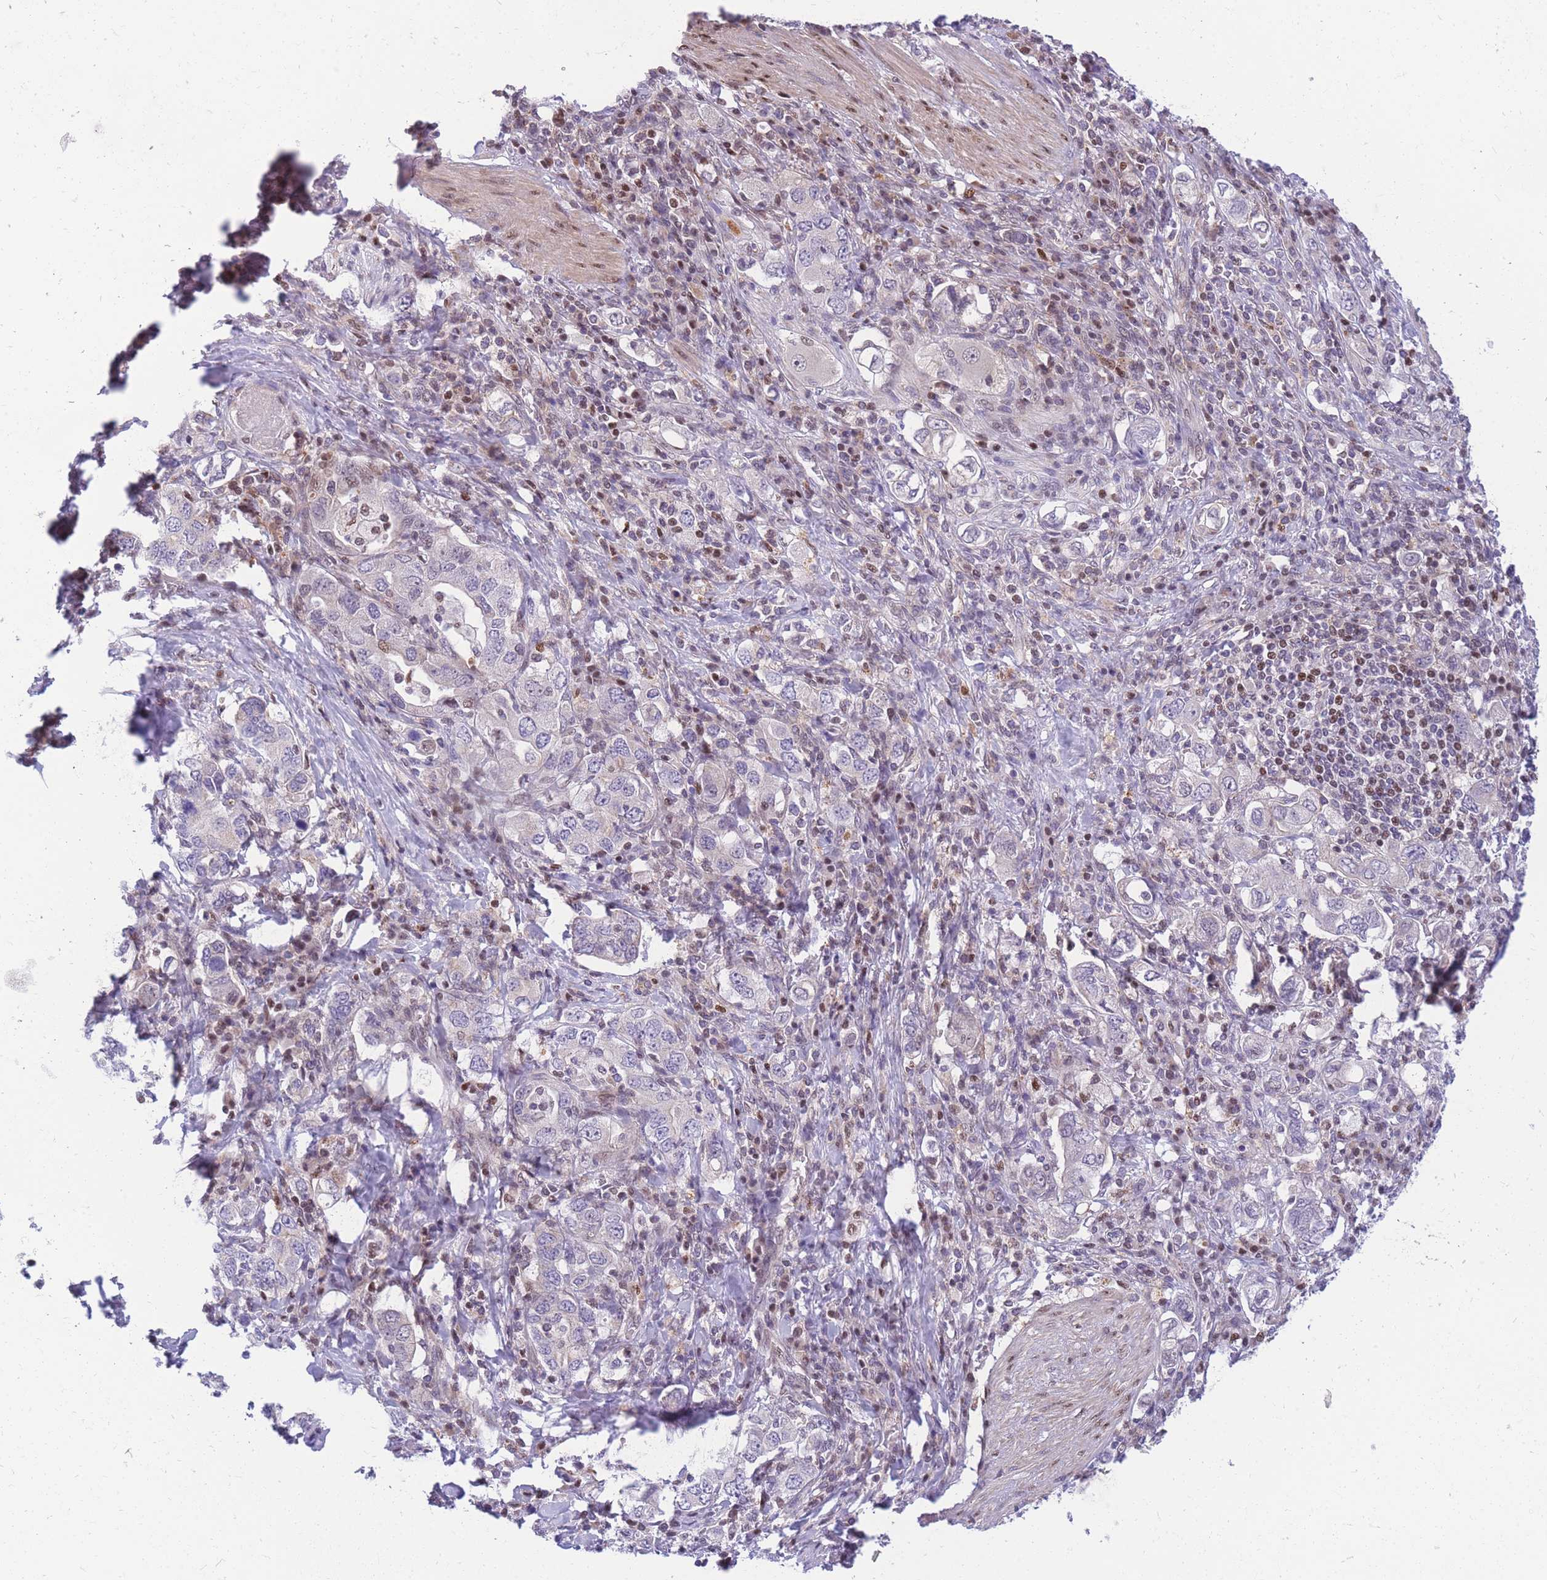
{"staining": {"intensity": "negative", "quantity": "none", "location": "none"}, "tissue": "stomach cancer", "cell_type": "Tumor cells", "image_type": "cancer", "snomed": [{"axis": "morphology", "description": "Adenocarcinoma, NOS"}, {"axis": "topography", "description": "Stomach, upper"}, {"axis": "topography", "description": "Stomach"}], "caption": "Human stomach cancer stained for a protein using immunohistochemistry demonstrates no positivity in tumor cells.", "gene": "CRACD", "patient": {"sex": "male", "age": 62}}